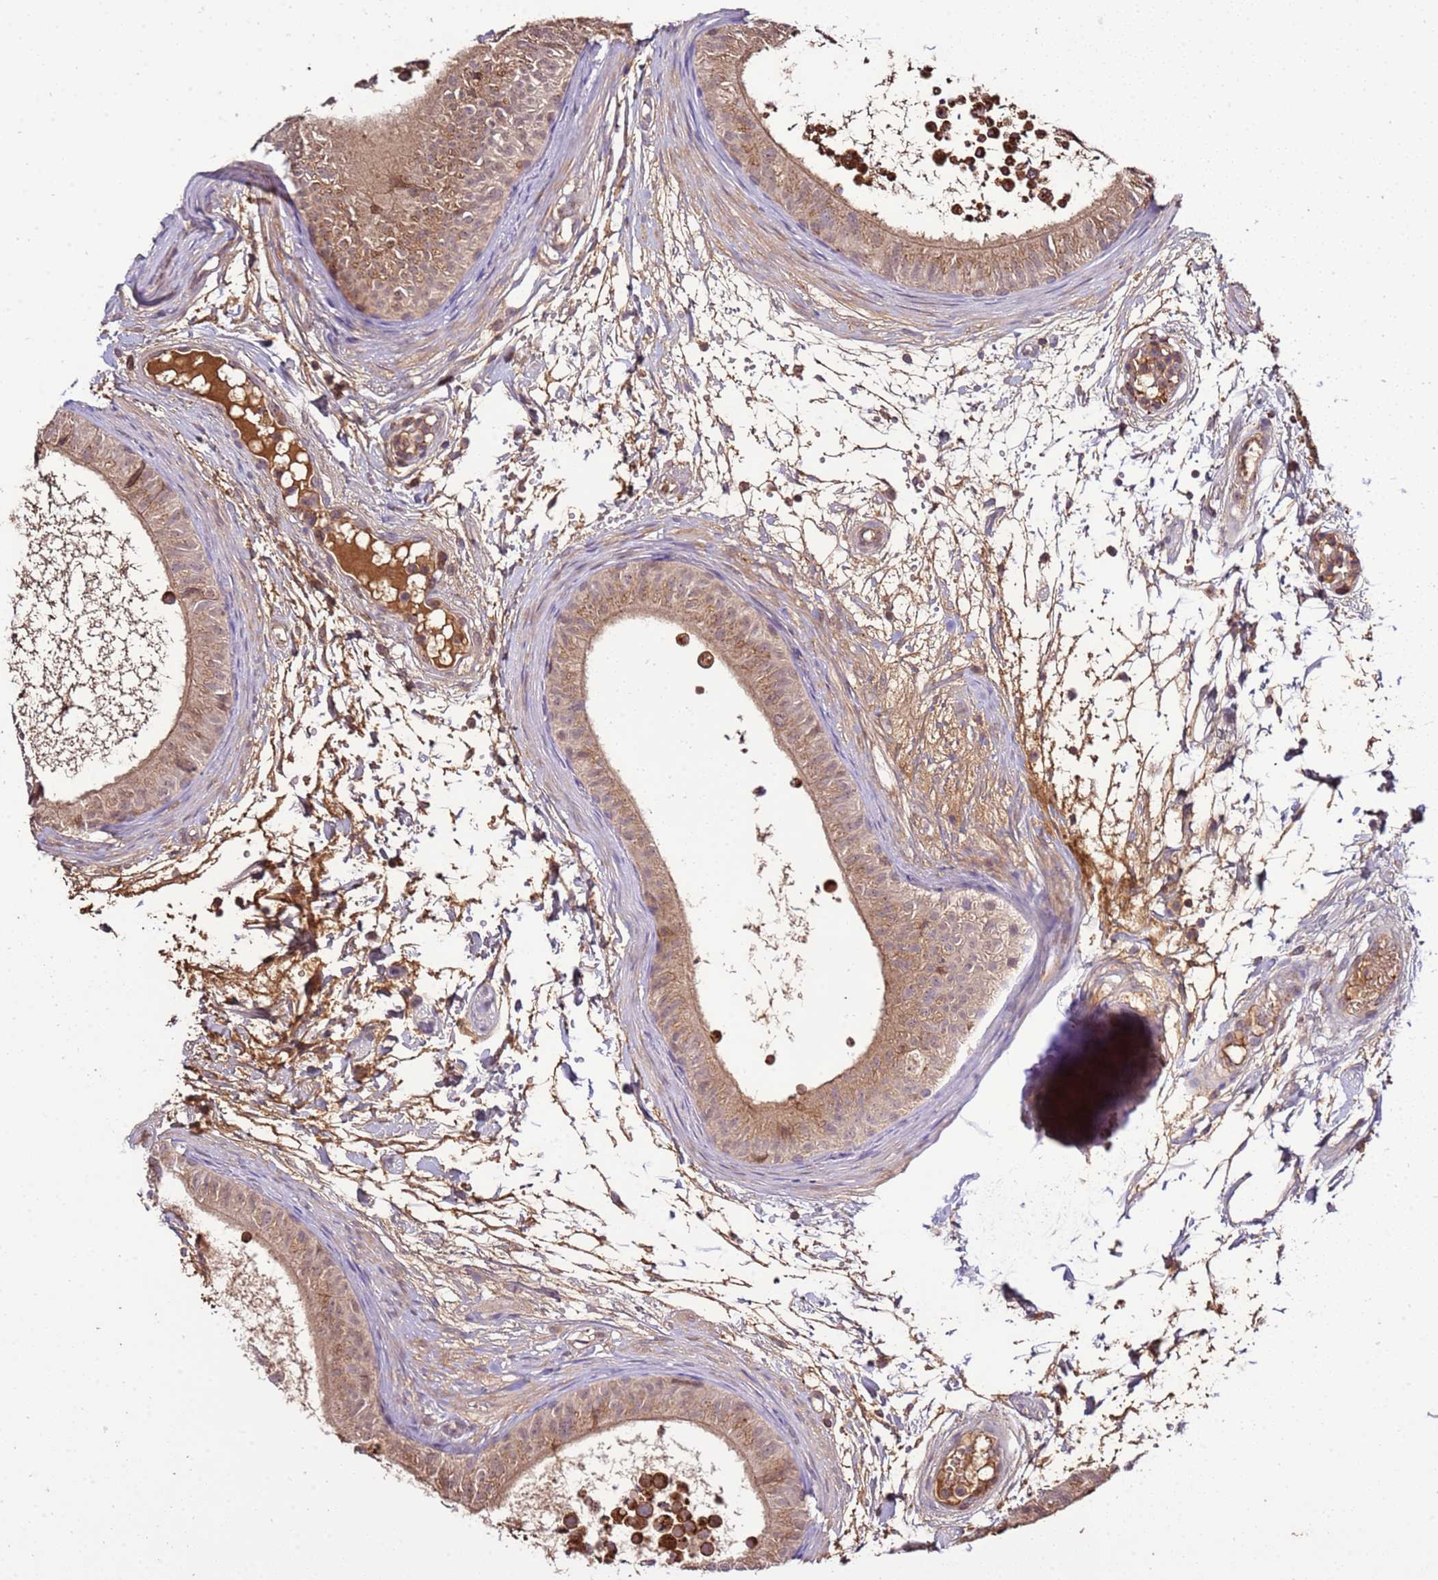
{"staining": {"intensity": "moderate", "quantity": ">75%", "location": "cytoplasmic/membranous"}, "tissue": "epididymis", "cell_type": "Glandular cells", "image_type": "normal", "snomed": [{"axis": "morphology", "description": "Normal tissue, NOS"}, {"axis": "topography", "description": "Epididymis"}], "caption": "This photomicrograph shows IHC staining of unremarkable epididymis, with medium moderate cytoplasmic/membranous expression in about >75% of glandular cells.", "gene": "ZNF624", "patient": {"sex": "male", "age": 15}}